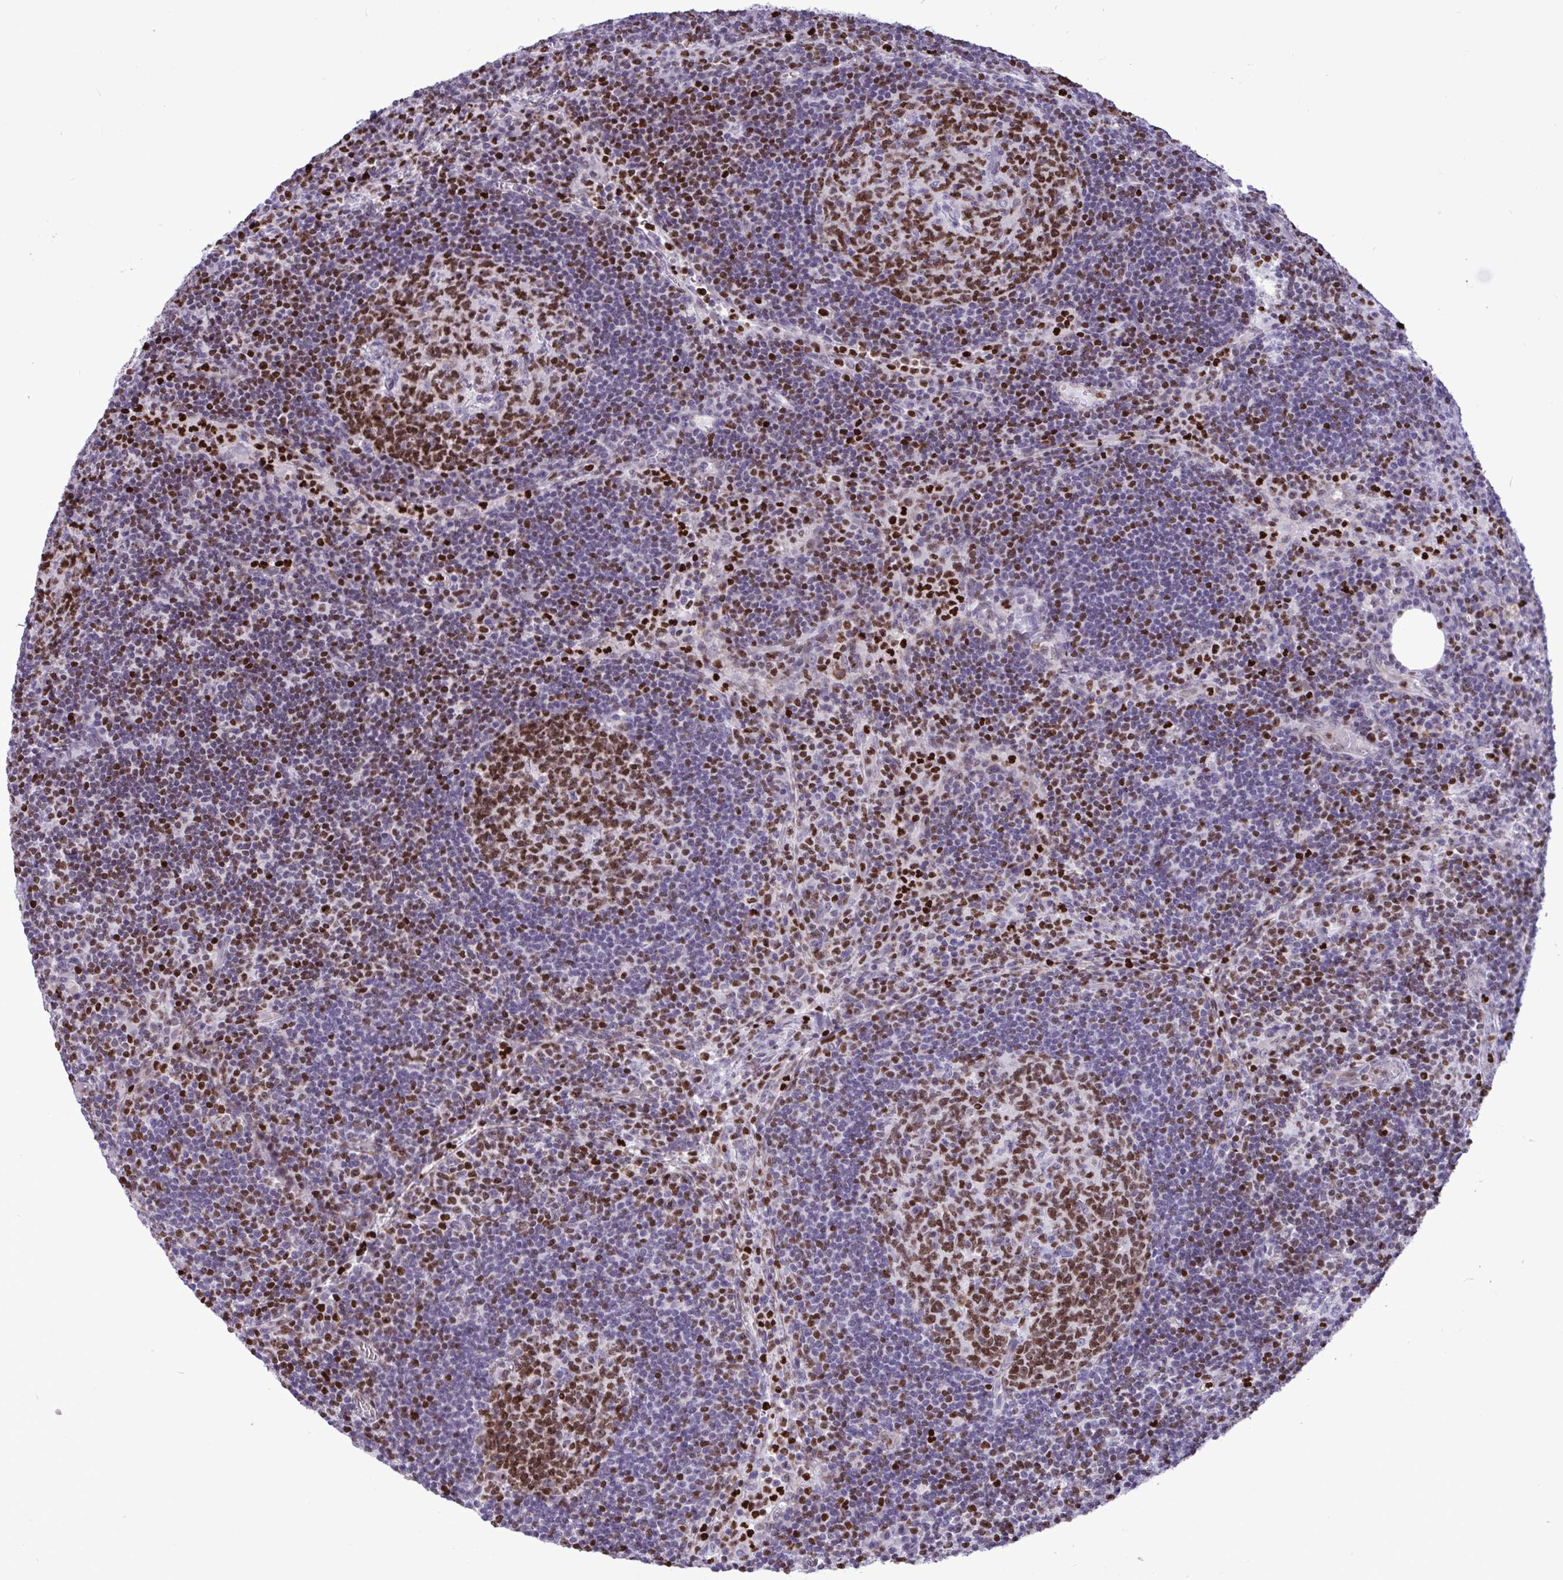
{"staining": {"intensity": "strong", "quantity": ">75%", "location": "nuclear"}, "tissue": "lymph node", "cell_type": "Germinal center cells", "image_type": "normal", "snomed": [{"axis": "morphology", "description": "Normal tissue, NOS"}, {"axis": "topography", "description": "Lymph node"}], "caption": "Immunohistochemical staining of benign lymph node shows strong nuclear protein expression in about >75% of germinal center cells. (IHC, brightfield microscopy, high magnification).", "gene": "HMGB2", "patient": {"sex": "male", "age": 67}}